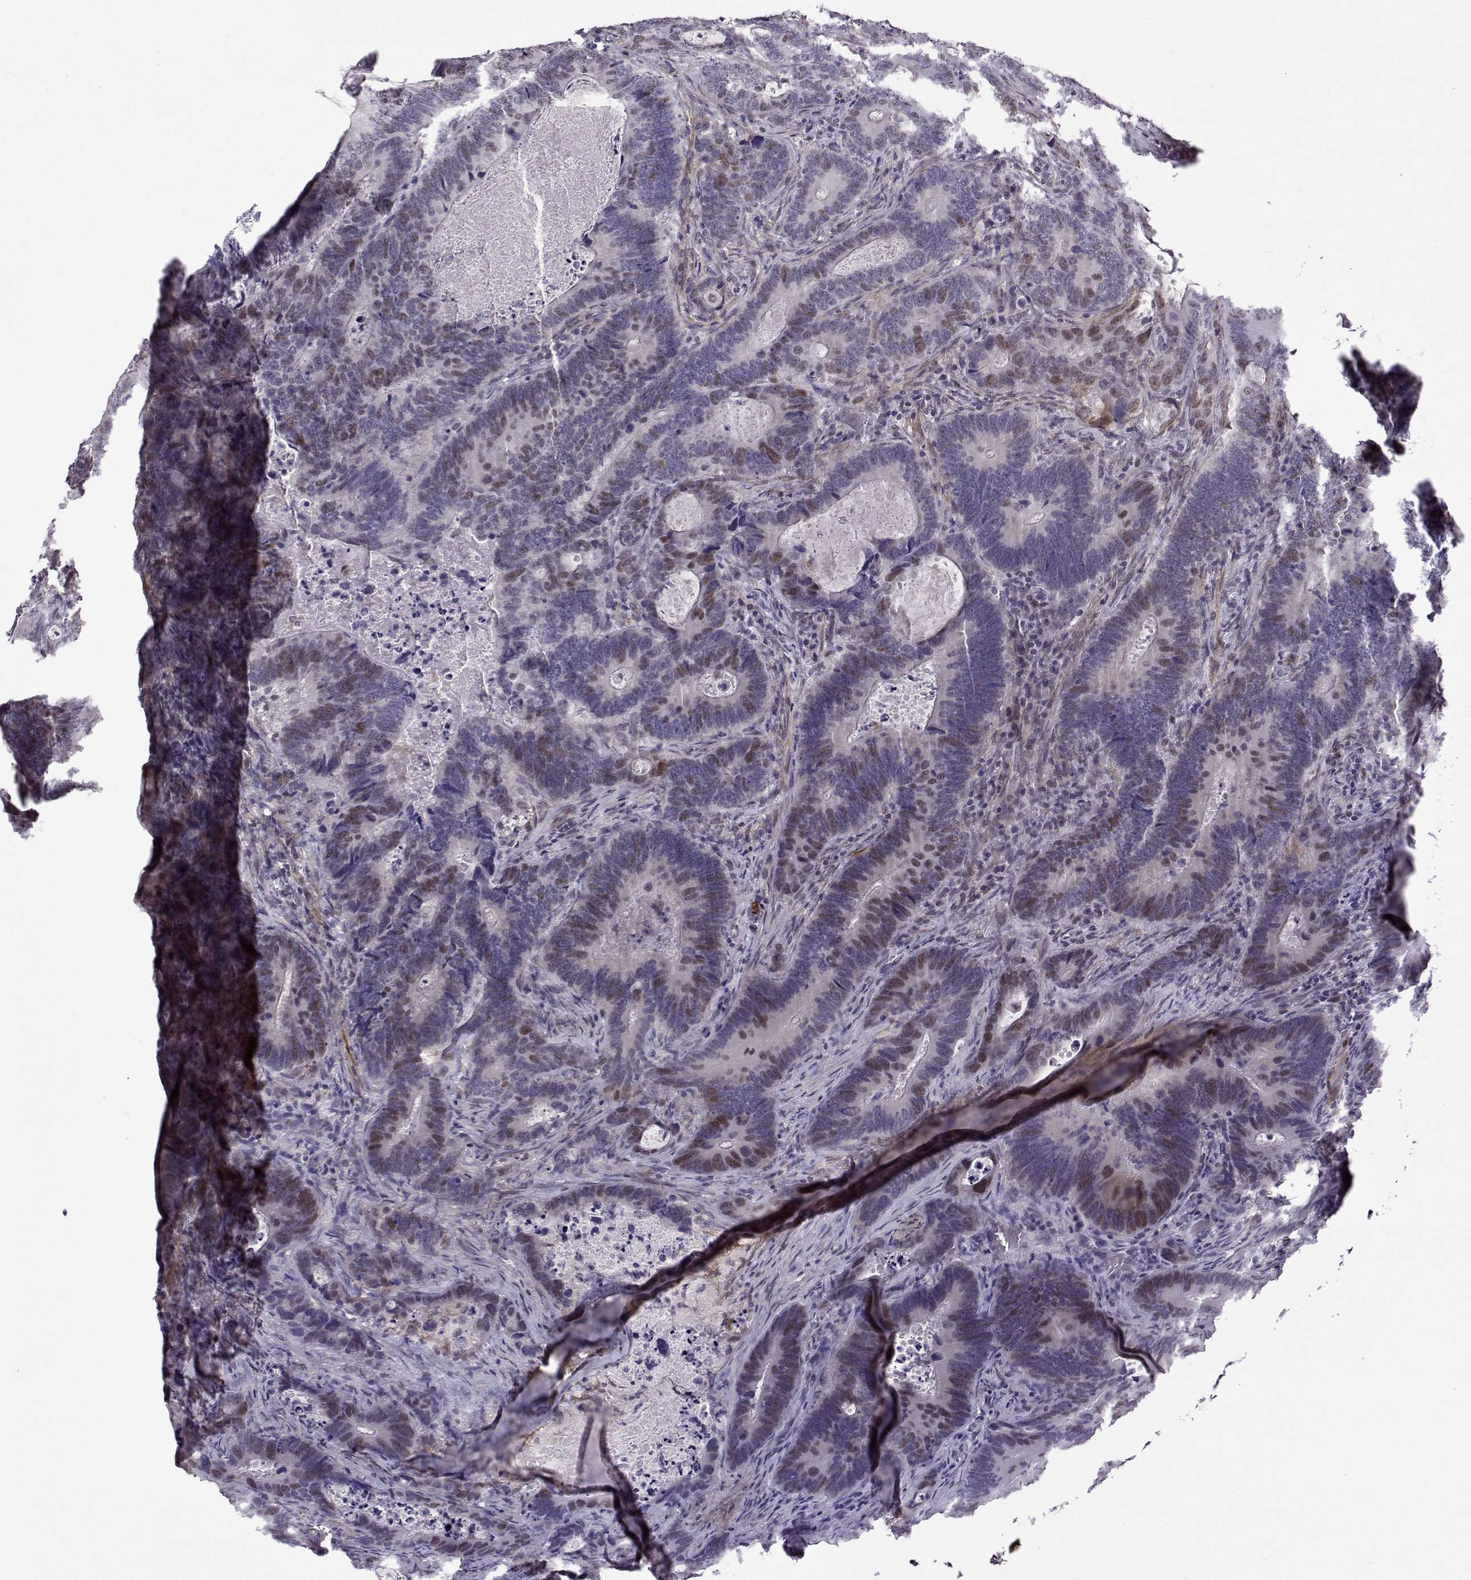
{"staining": {"intensity": "moderate", "quantity": "<25%", "location": "nuclear"}, "tissue": "colorectal cancer", "cell_type": "Tumor cells", "image_type": "cancer", "snomed": [{"axis": "morphology", "description": "Adenocarcinoma, NOS"}, {"axis": "topography", "description": "Colon"}], "caption": "Protein staining of colorectal adenocarcinoma tissue demonstrates moderate nuclear positivity in approximately <25% of tumor cells.", "gene": "BACH1", "patient": {"sex": "female", "age": 82}}